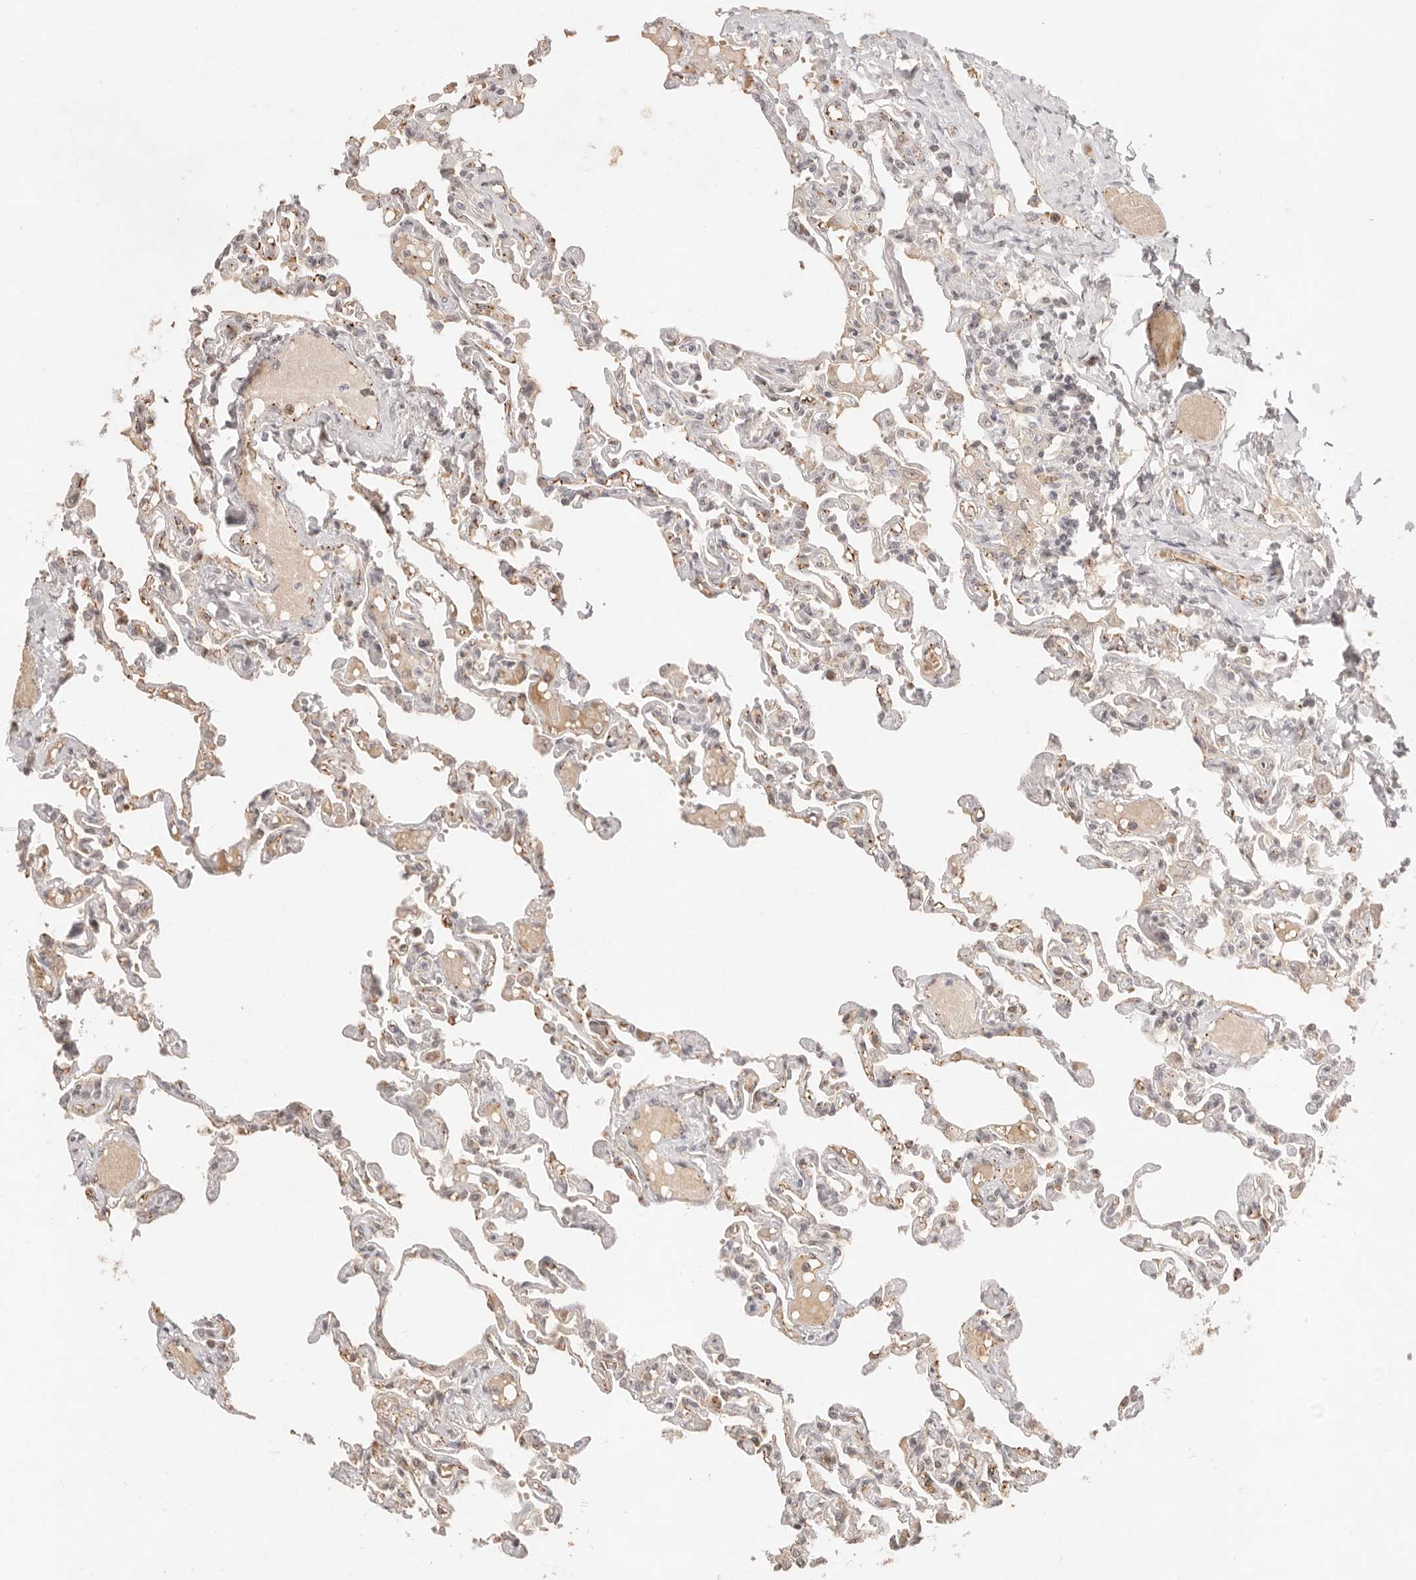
{"staining": {"intensity": "weak", "quantity": "25%-75%", "location": "cytoplasmic/membranous"}, "tissue": "lung", "cell_type": "Alveolar cells", "image_type": "normal", "snomed": [{"axis": "morphology", "description": "Normal tissue, NOS"}, {"axis": "topography", "description": "Lung"}], "caption": "The photomicrograph demonstrates immunohistochemical staining of benign lung. There is weak cytoplasmic/membranous positivity is appreciated in about 25%-75% of alveolar cells.", "gene": "MEP1A", "patient": {"sex": "male", "age": 21}}